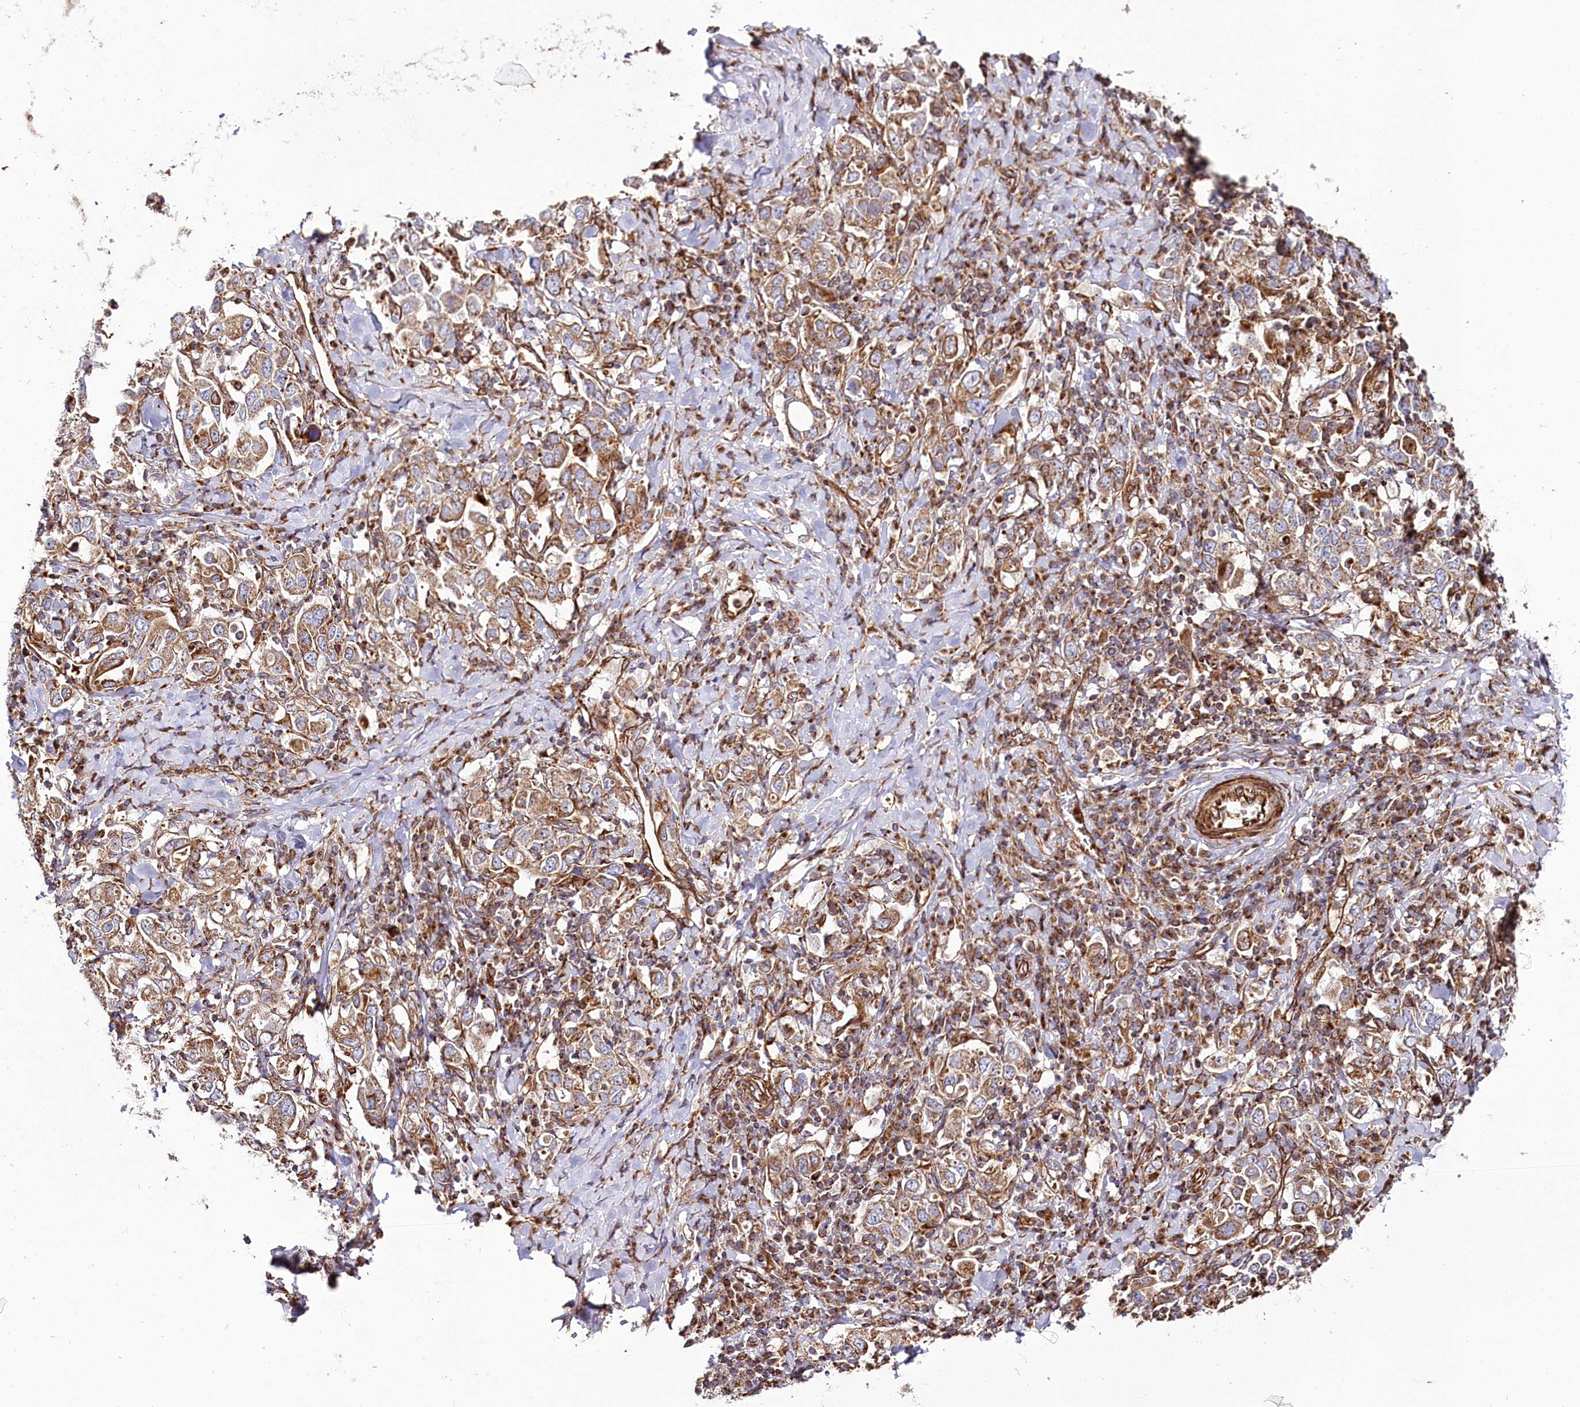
{"staining": {"intensity": "moderate", "quantity": ">75%", "location": "cytoplasmic/membranous"}, "tissue": "stomach cancer", "cell_type": "Tumor cells", "image_type": "cancer", "snomed": [{"axis": "morphology", "description": "Adenocarcinoma, NOS"}, {"axis": "topography", "description": "Stomach, upper"}], "caption": "Stomach cancer was stained to show a protein in brown. There is medium levels of moderate cytoplasmic/membranous positivity in approximately >75% of tumor cells.", "gene": "THUMPD3", "patient": {"sex": "male", "age": 62}}